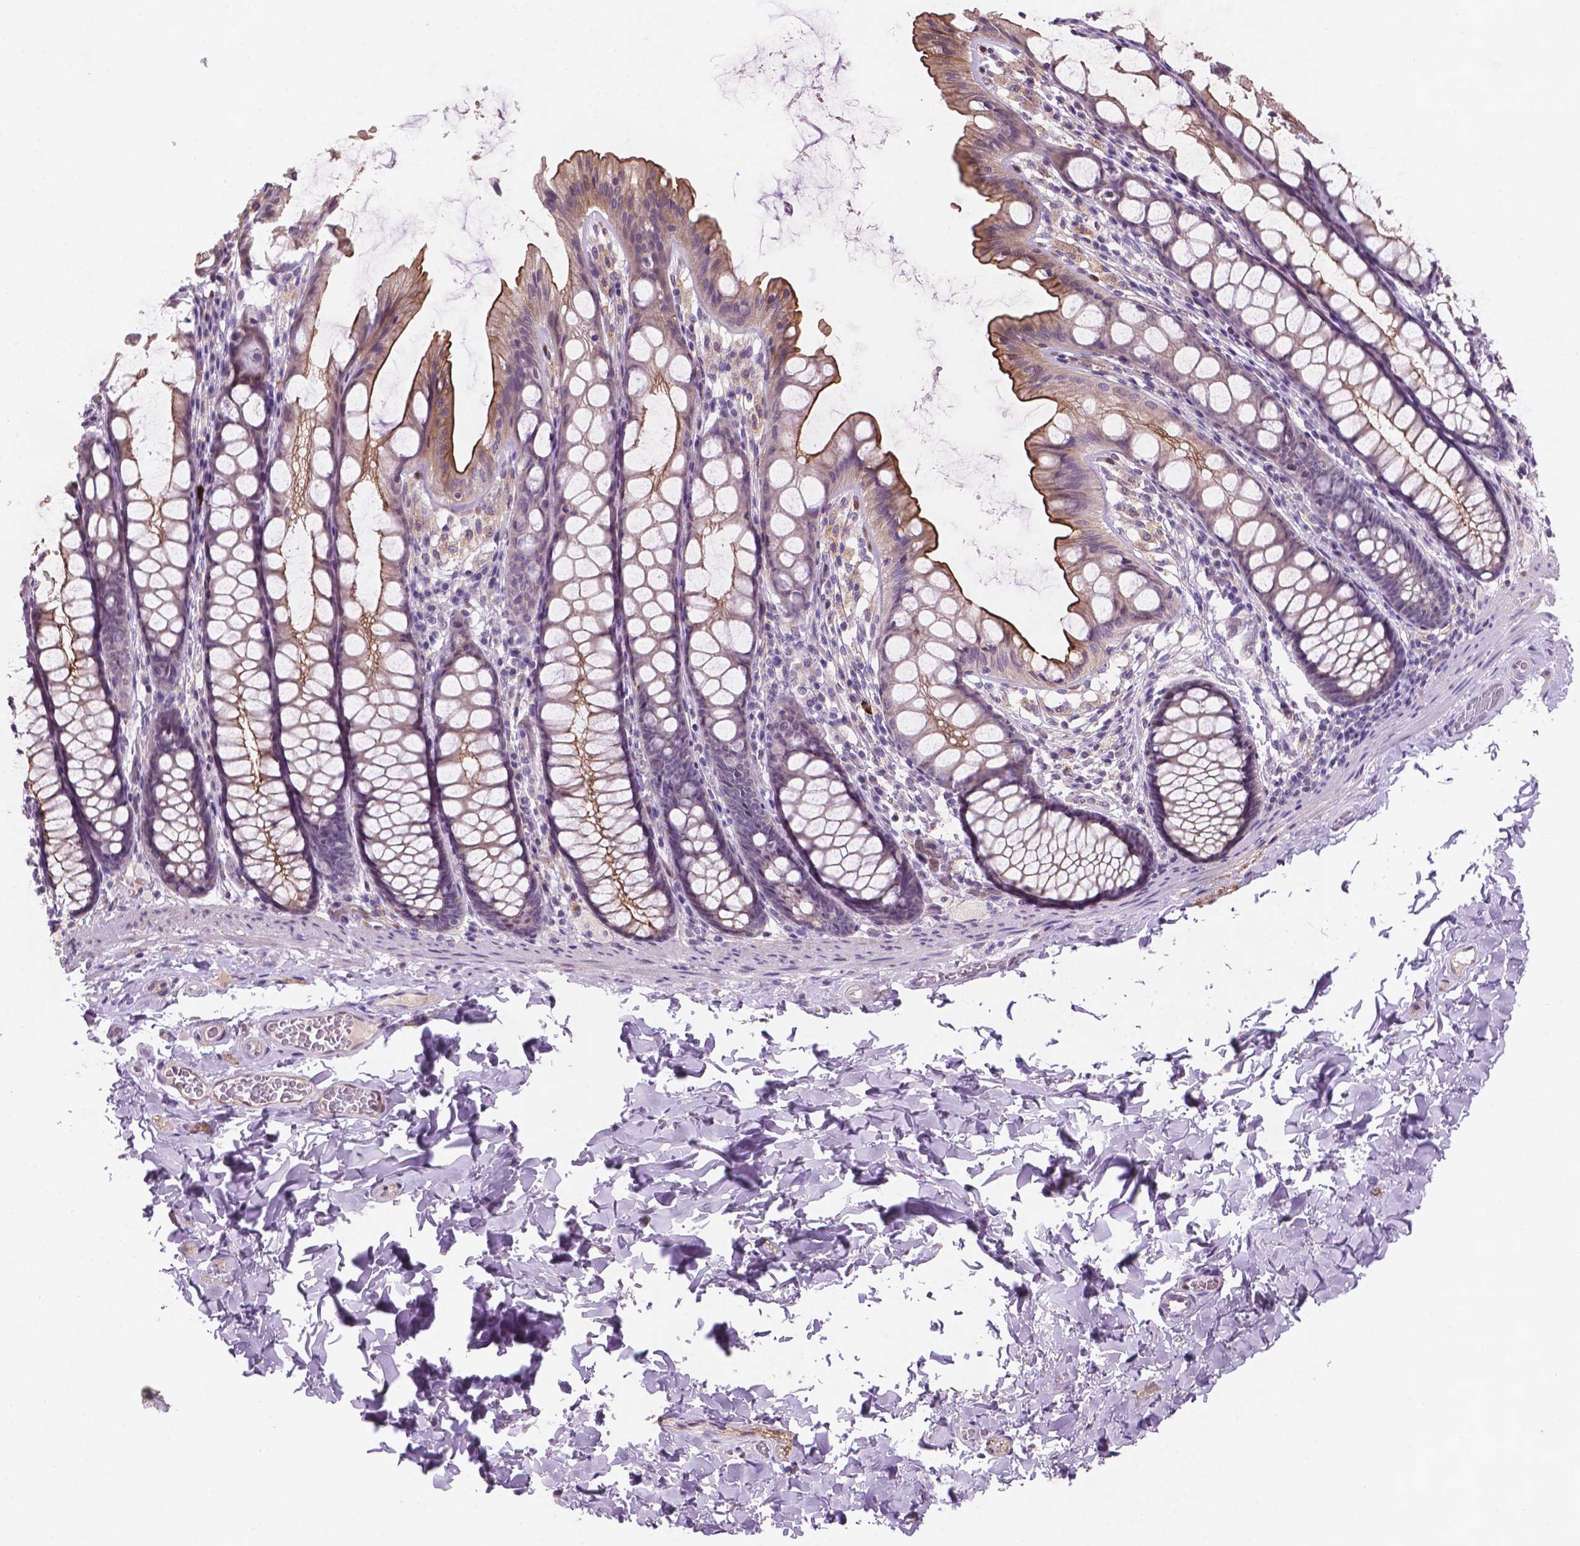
{"staining": {"intensity": "negative", "quantity": "none", "location": "none"}, "tissue": "colon", "cell_type": "Endothelial cells", "image_type": "normal", "snomed": [{"axis": "morphology", "description": "Normal tissue, NOS"}, {"axis": "topography", "description": "Colon"}], "caption": "An image of human colon is negative for staining in endothelial cells. (DAB (3,3'-diaminobenzidine) immunohistochemistry (IHC), high magnification).", "gene": "GXYLT2", "patient": {"sex": "male", "age": 47}}